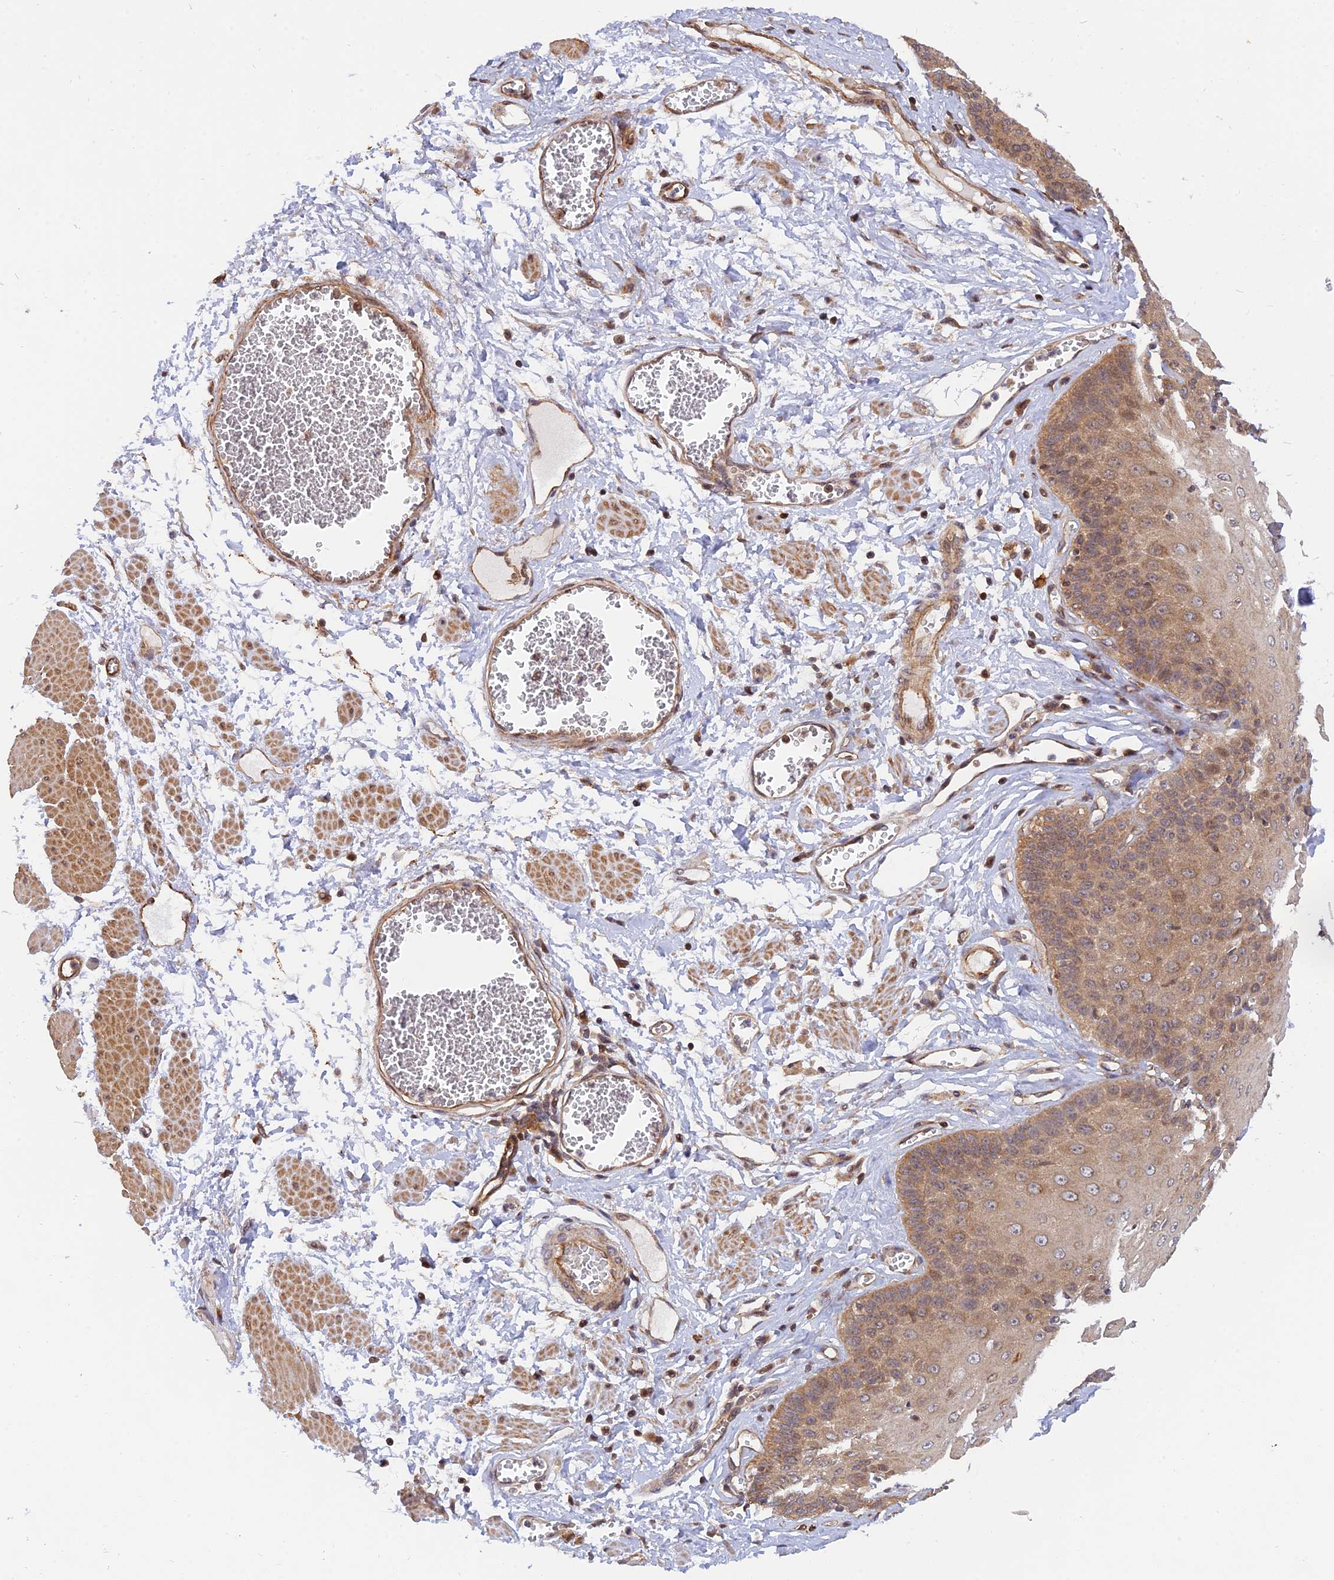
{"staining": {"intensity": "moderate", "quantity": ">75%", "location": "cytoplasmic/membranous"}, "tissue": "esophagus", "cell_type": "Squamous epithelial cells", "image_type": "normal", "snomed": [{"axis": "morphology", "description": "Normal tissue, NOS"}, {"axis": "topography", "description": "Esophagus"}], "caption": "Squamous epithelial cells exhibit medium levels of moderate cytoplasmic/membranous positivity in approximately >75% of cells in benign esophagus. Nuclei are stained in blue.", "gene": "WDR41", "patient": {"sex": "male", "age": 60}}